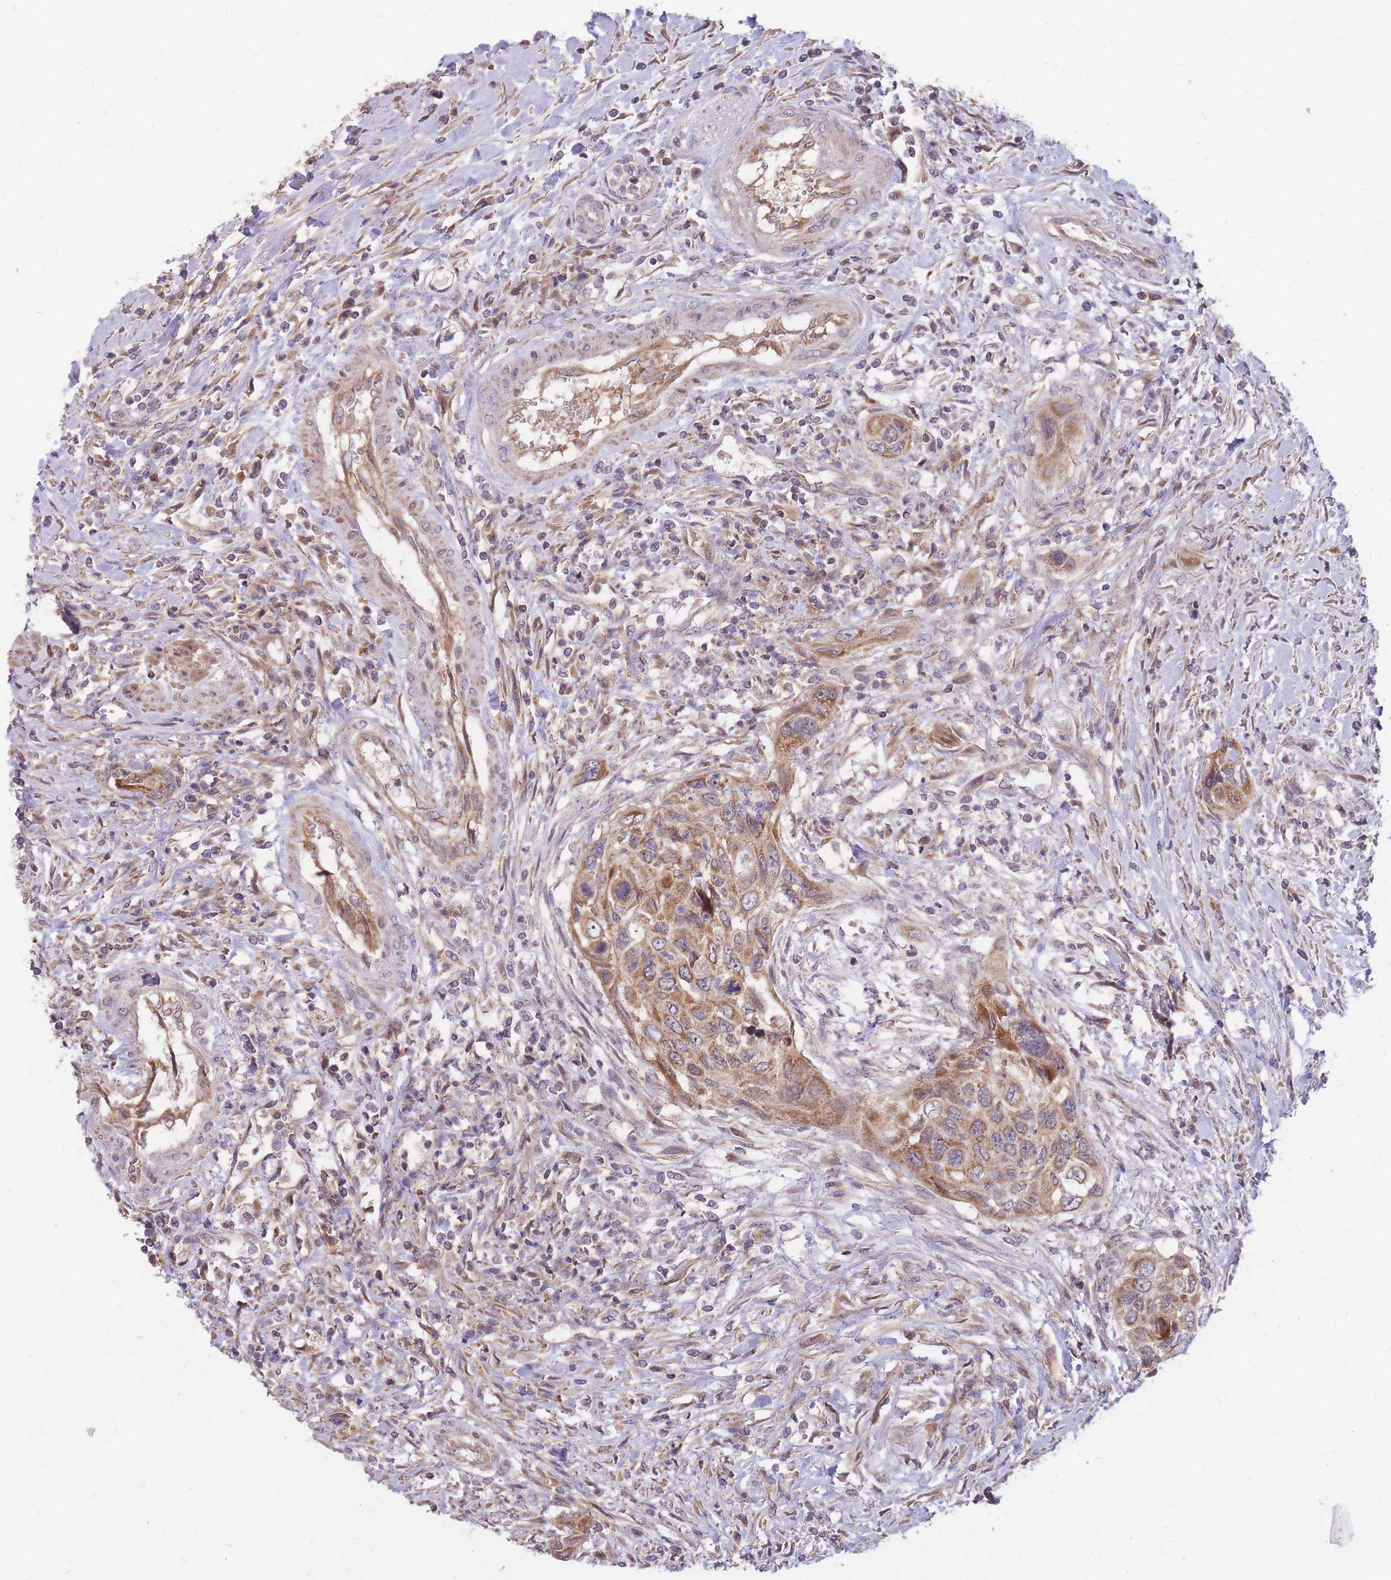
{"staining": {"intensity": "moderate", "quantity": ">75%", "location": "cytoplasmic/membranous"}, "tissue": "urothelial cancer", "cell_type": "Tumor cells", "image_type": "cancer", "snomed": [{"axis": "morphology", "description": "Urothelial carcinoma, High grade"}, {"axis": "topography", "description": "Urinary bladder"}], "caption": "Brown immunohistochemical staining in urothelial carcinoma (high-grade) reveals moderate cytoplasmic/membranous expression in about >75% of tumor cells.", "gene": "PTPMT1", "patient": {"sex": "female", "age": 60}}